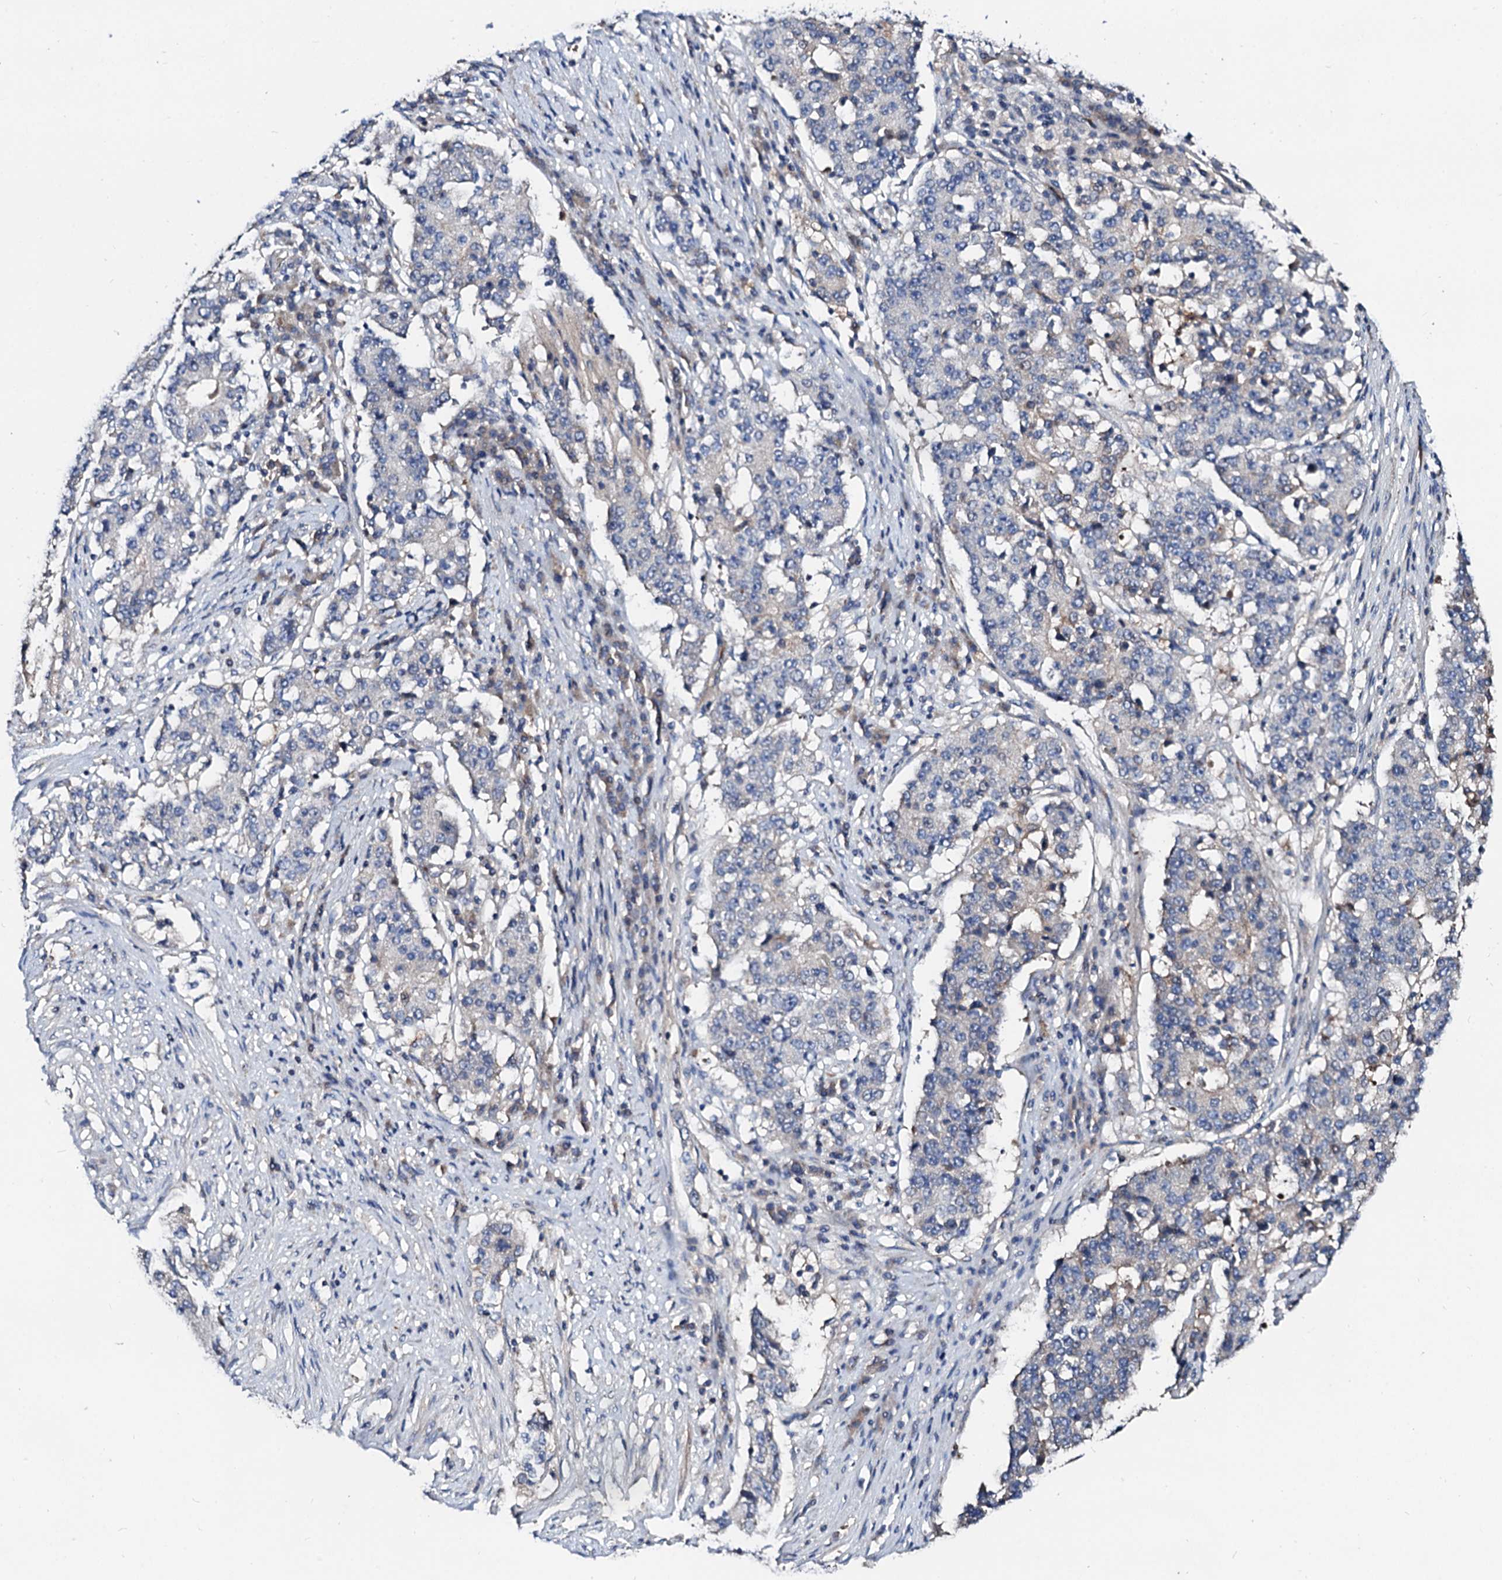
{"staining": {"intensity": "negative", "quantity": "none", "location": "none"}, "tissue": "stomach cancer", "cell_type": "Tumor cells", "image_type": "cancer", "snomed": [{"axis": "morphology", "description": "Adenocarcinoma, NOS"}, {"axis": "topography", "description": "Stomach"}], "caption": "Immunohistochemistry (IHC) micrograph of neoplastic tissue: stomach adenocarcinoma stained with DAB (3,3'-diaminobenzidine) displays no significant protein staining in tumor cells.", "gene": "FIBIN", "patient": {"sex": "male", "age": 59}}